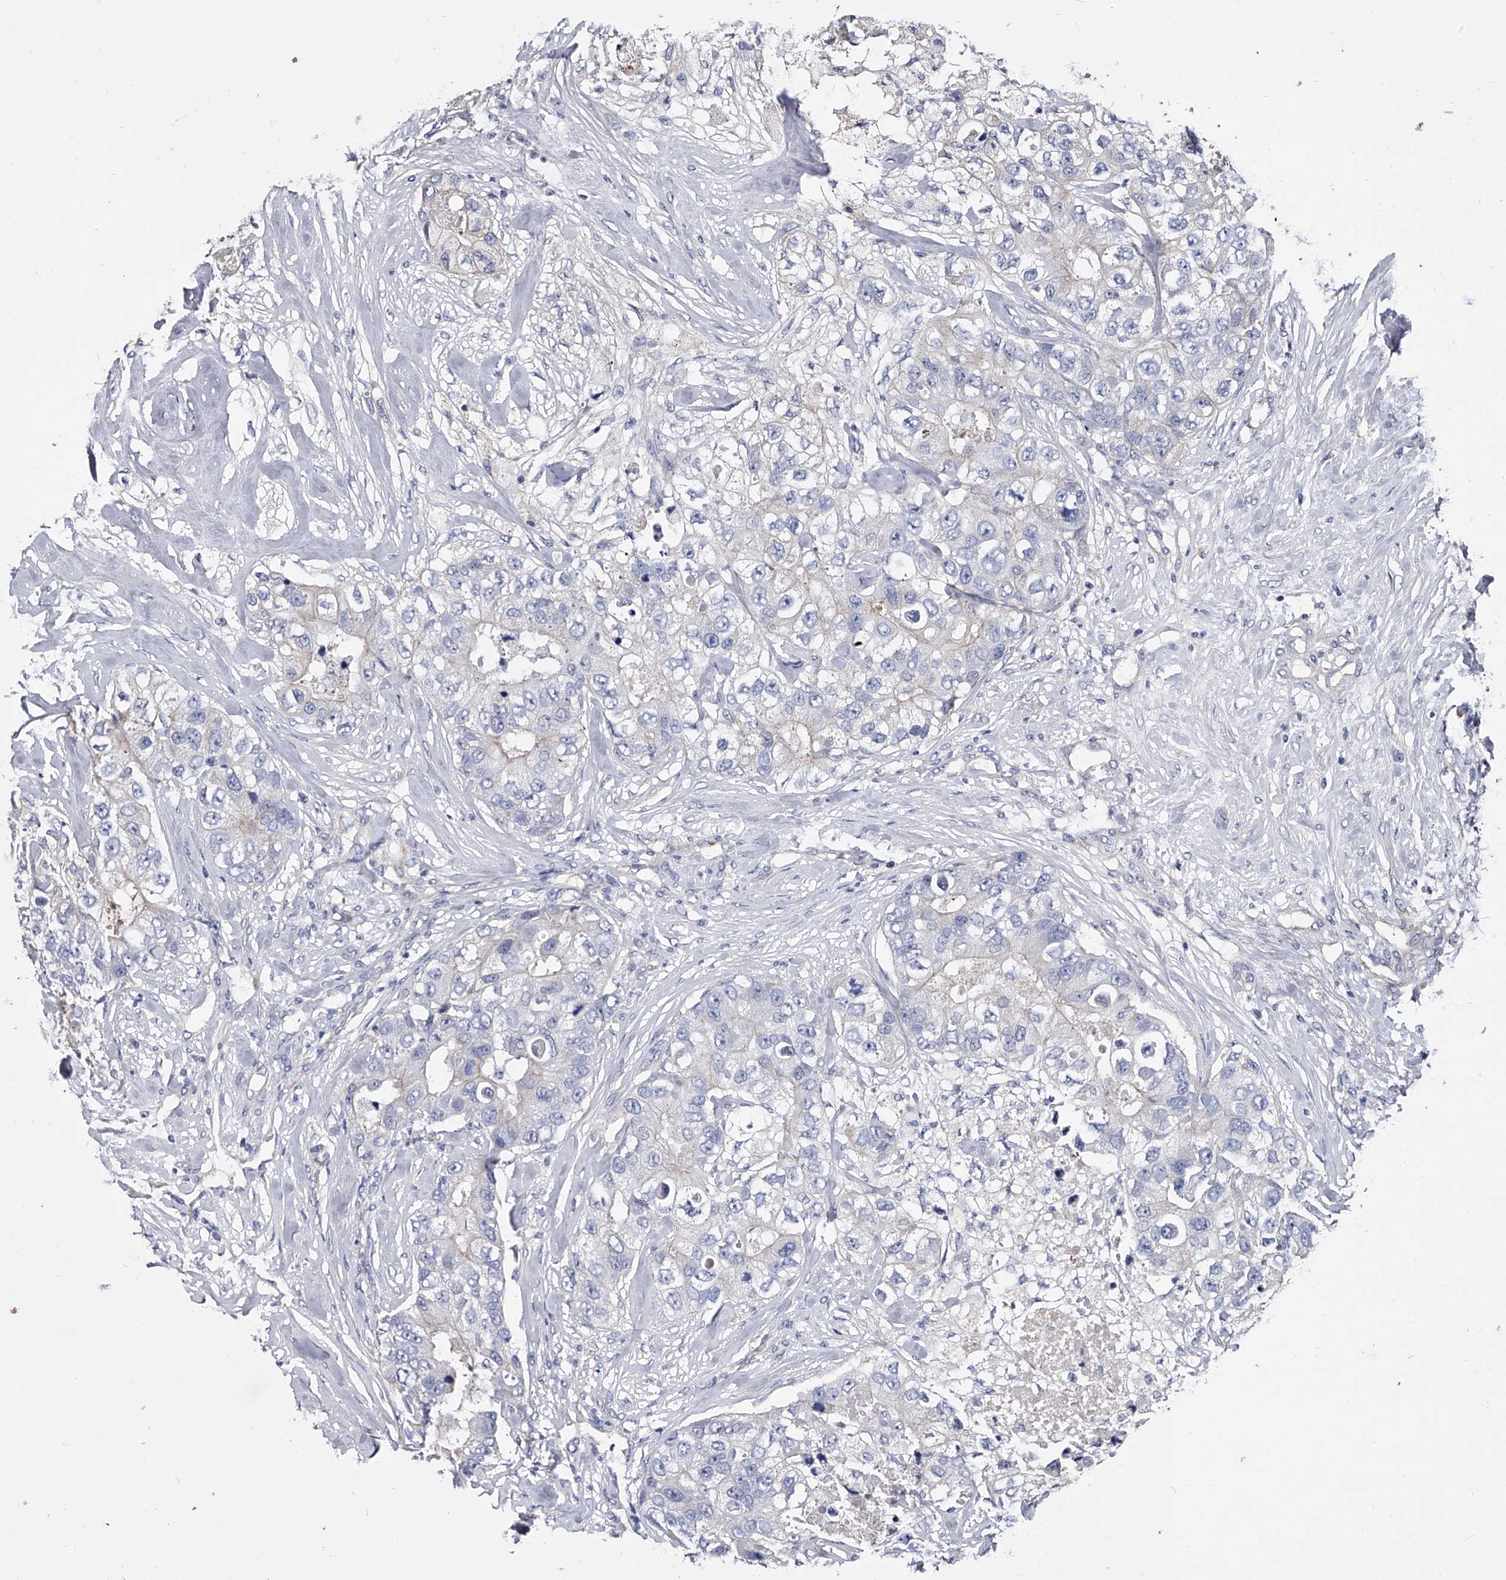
{"staining": {"intensity": "negative", "quantity": "none", "location": "none"}, "tissue": "breast cancer", "cell_type": "Tumor cells", "image_type": "cancer", "snomed": [{"axis": "morphology", "description": "Duct carcinoma"}, {"axis": "topography", "description": "Breast"}], "caption": "Immunohistochemical staining of human breast cancer (invasive ductal carcinoma) demonstrates no significant expression in tumor cells.", "gene": "EFCAB7", "patient": {"sex": "female", "age": 62}}